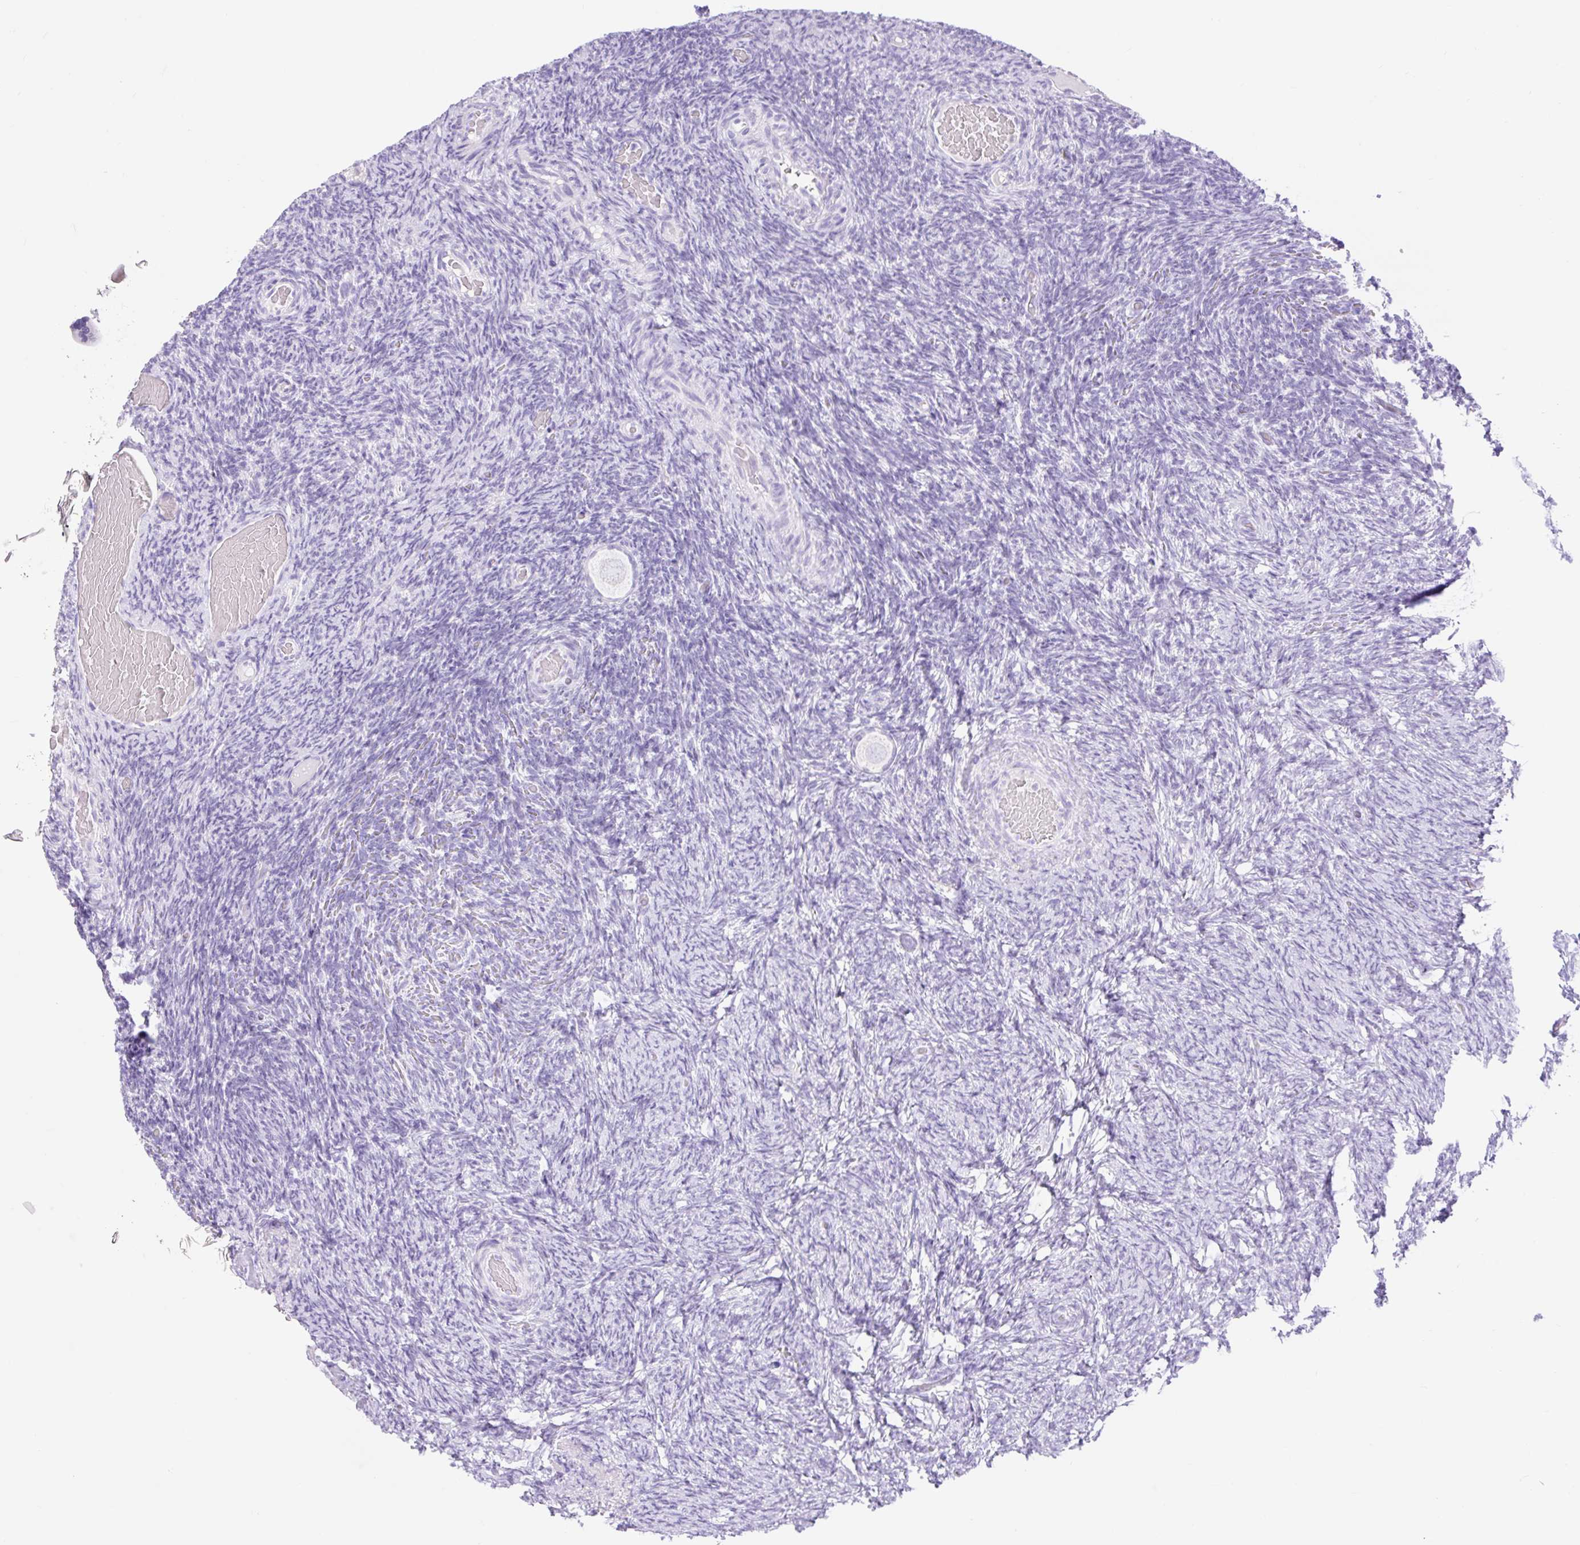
{"staining": {"intensity": "negative", "quantity": "none", "location": "none"}, "tissue": "ovary", "cell_type": "Follicle cells", "image_type": "normal", "snomed": [{"axis": "morphology", "description": "Normal tissue, NOS"}, {"axis": "topography", "description": "Ovary"}], "caption": "High magnification brightfield microscopy of normal ovary stained with DAB (brown) and counterstained with hematoxylin (blue): follicle cells show no significant expression. (DAB (3,3'-diaminobenzidine) IHC, high magnification).", "gene": "SLC25A40", "patient": {"sex": "female", "age": 34}}